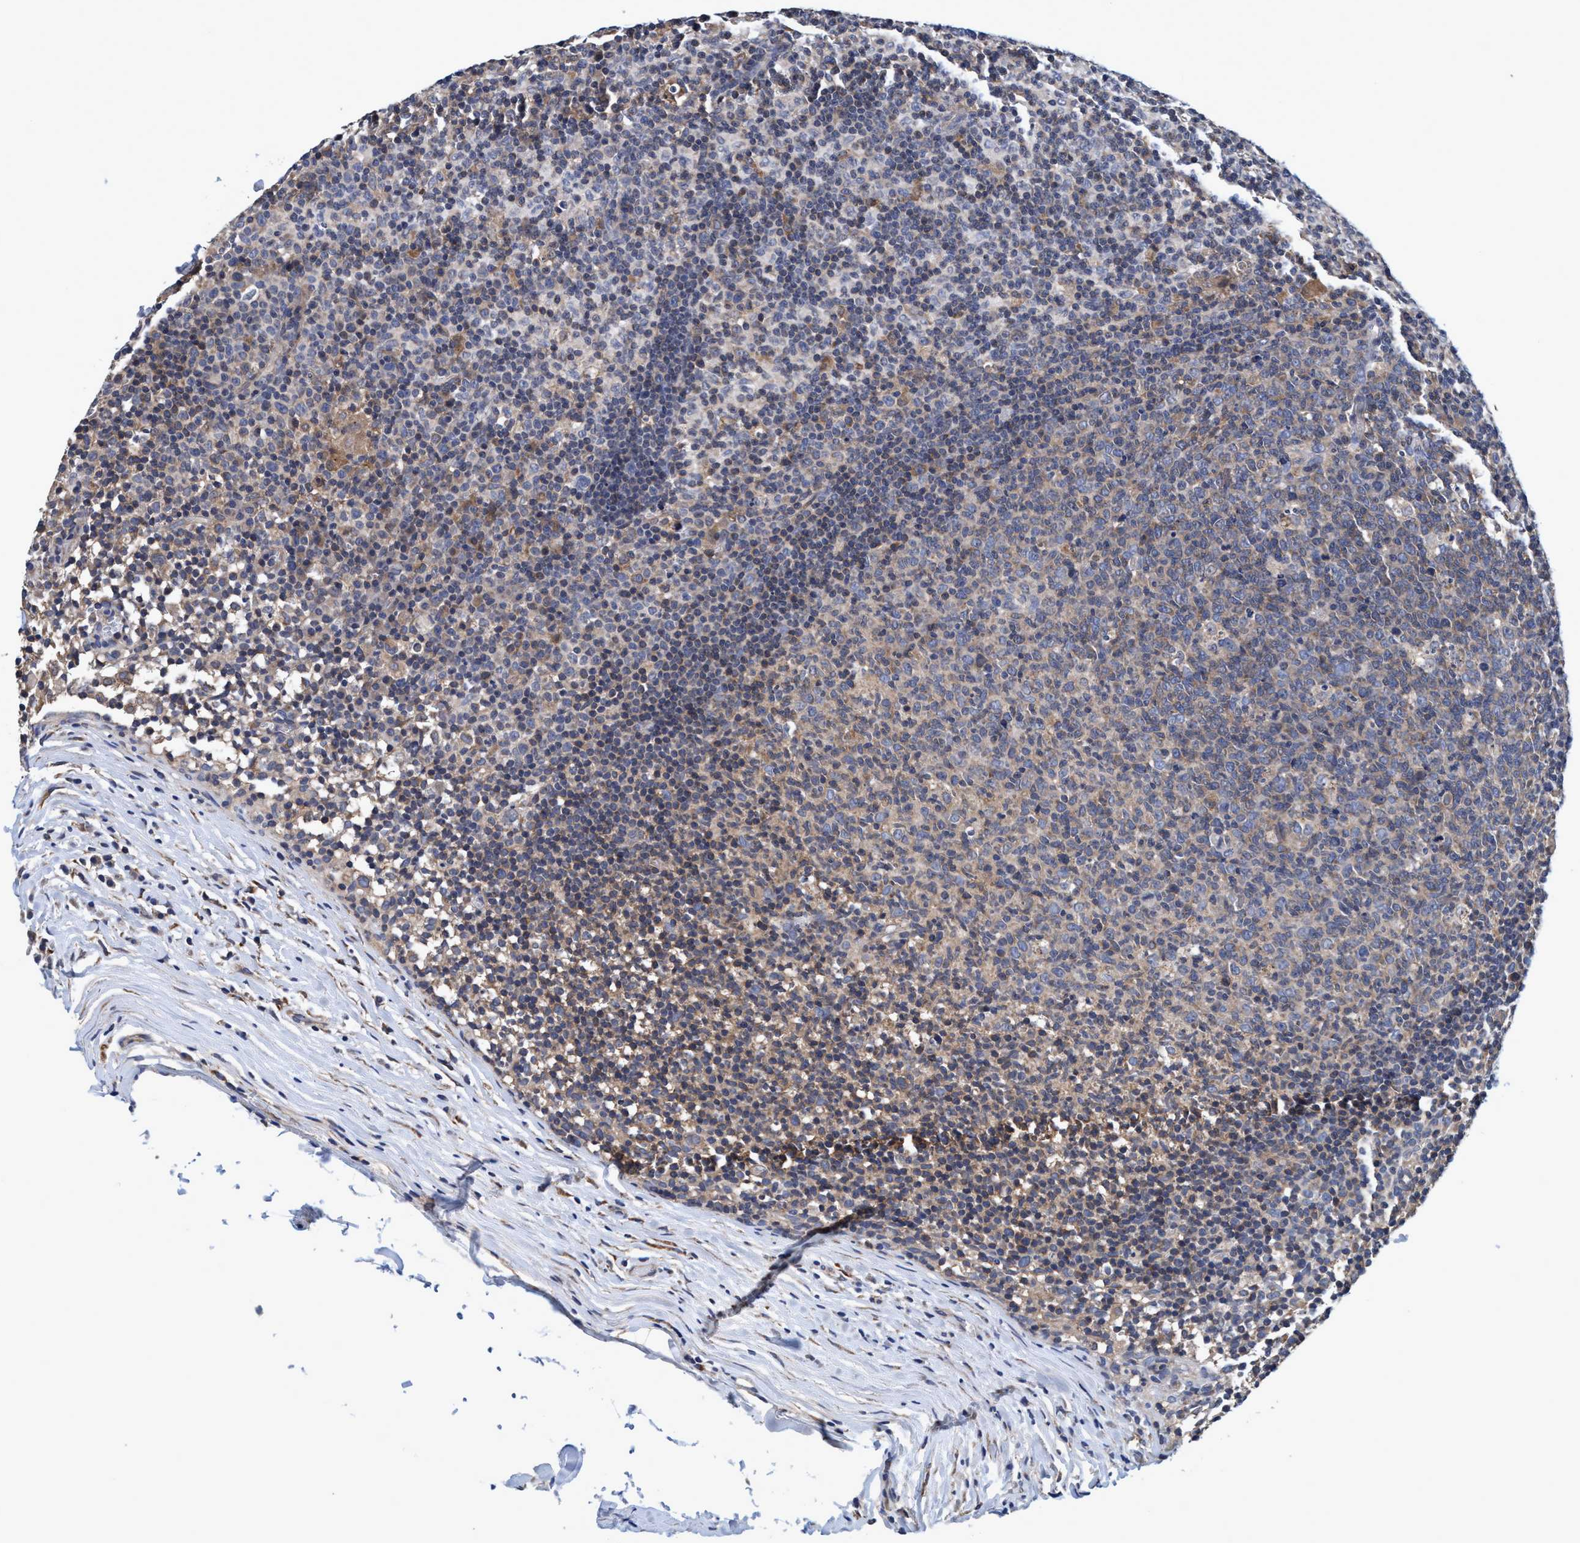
{"staining": {"intensity": "weak", "quantity": ">75%", "location": "cytoplasmic/membranous"}, "tissue": "lymph node", "cell_type": "Germinal center cells", "image_type": "normal", "snomed": [{"axis": "morphology", "description": "Normal tissue, NOS"}, {"axis": "morphology", "description": "Inflammation, NOS"}, {"axis": "topography", "description": "Lymph node"}], "caption": "The micrograph reveals immunohistochemical staining of normal lymph node. There is weak cytoplasmic/membranous expression is present in approximately >75% of germinal center cells.", "gene": "CALCOCO2", "patient": {"sex": "male", "age": 55}}